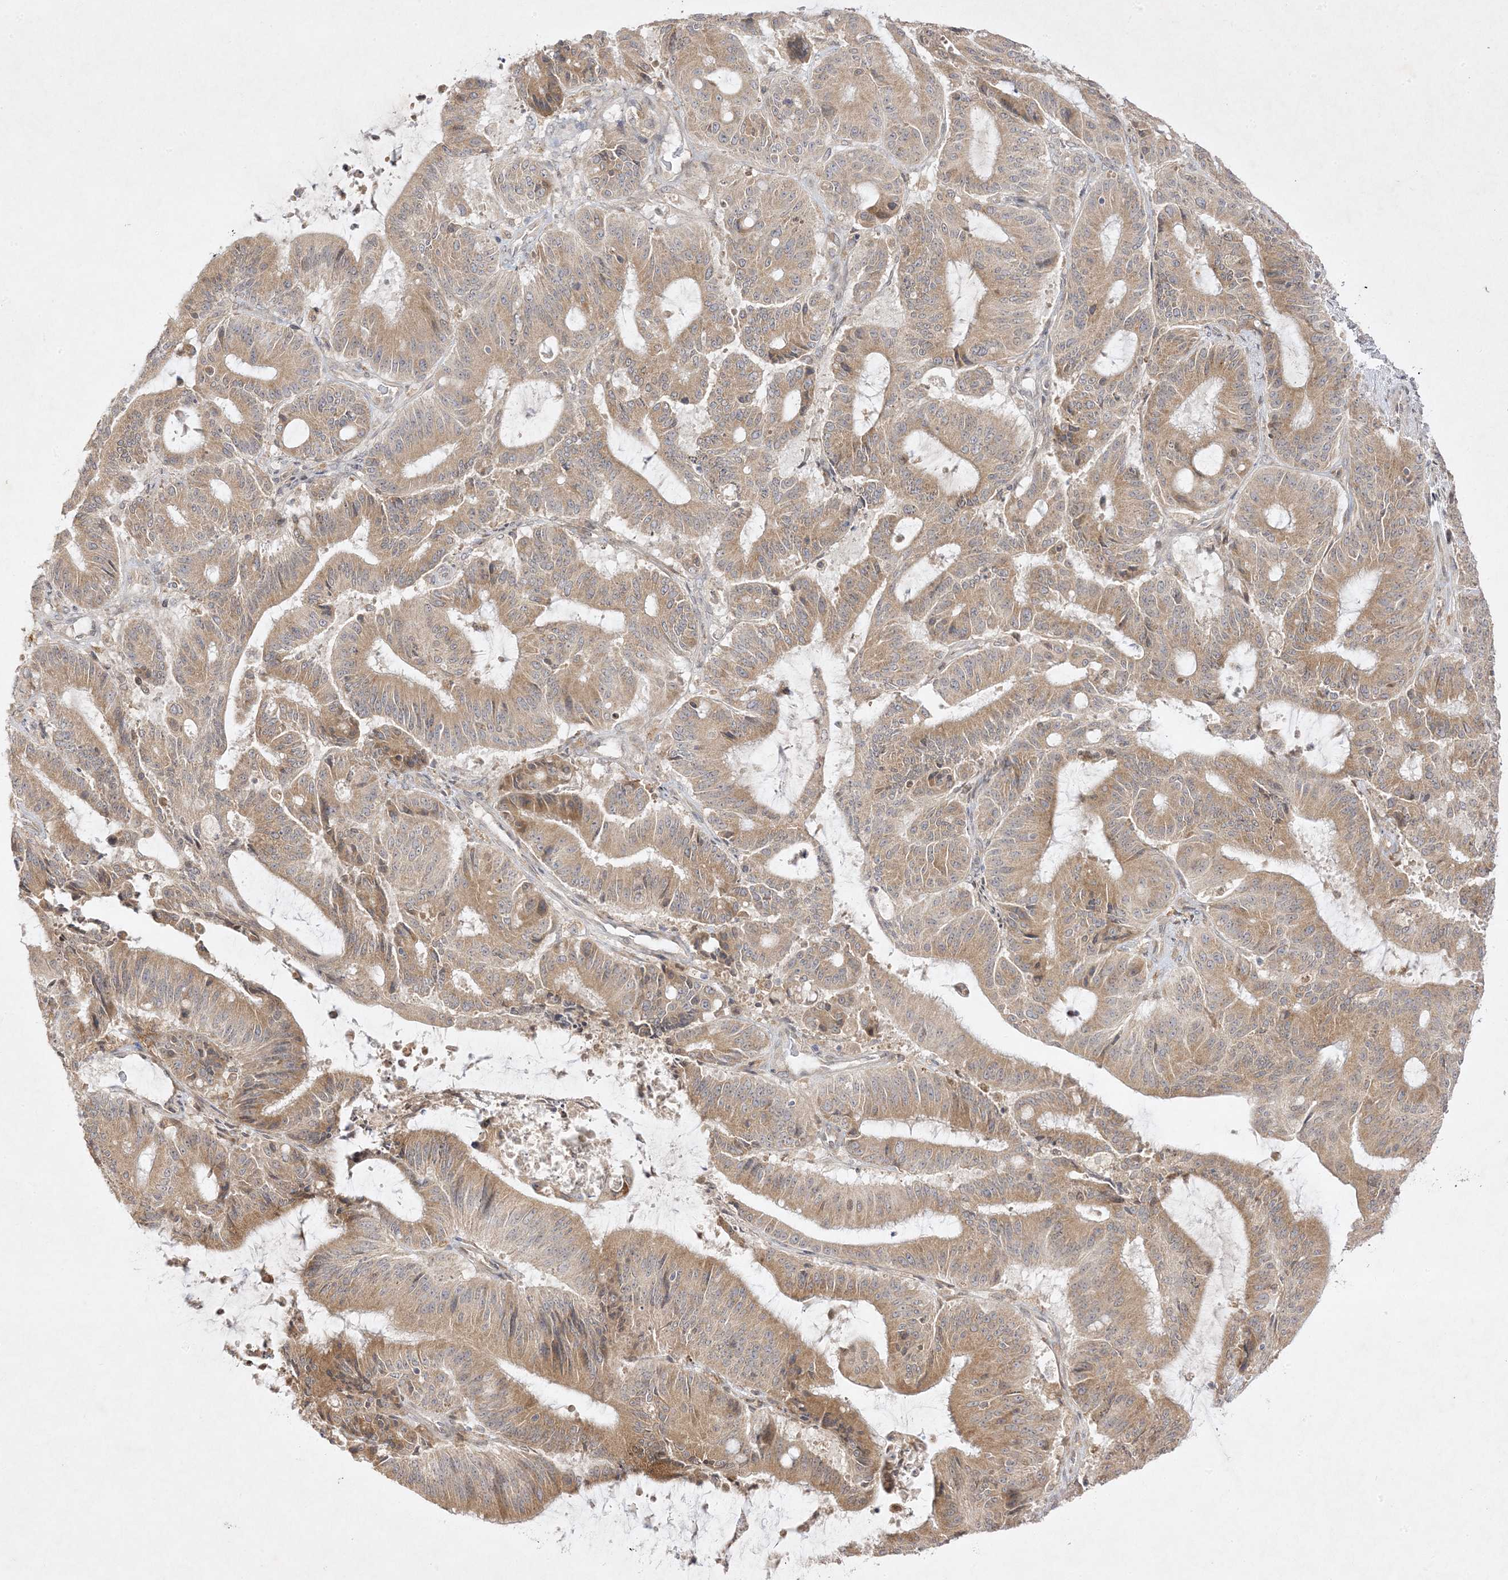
{"staining": {"intensity": "moderate", "quantity": ">75%", "location": "cytoplasmic/membranous"}, "tissue": "liver cancer", "cell_type": "Tumor cells", "image_type": "cancer", "snomed": [{"axis": "morphology", "description": "Normal tissue, NOS"}, {"axis": "morphology", "description": "Cholangiocarcinoma"}, {"axis": "topography", "description": "Liver"}, {"axis": "topography", "description": "Peripheral nerve tissue"}], "caption": "Tumor cells reveal moderate cytoplasmic/membranous expression in about >75% of cells in liver cancer.", "gene": "C2CD2", "patient": {"sex": "female", "age": 73}}